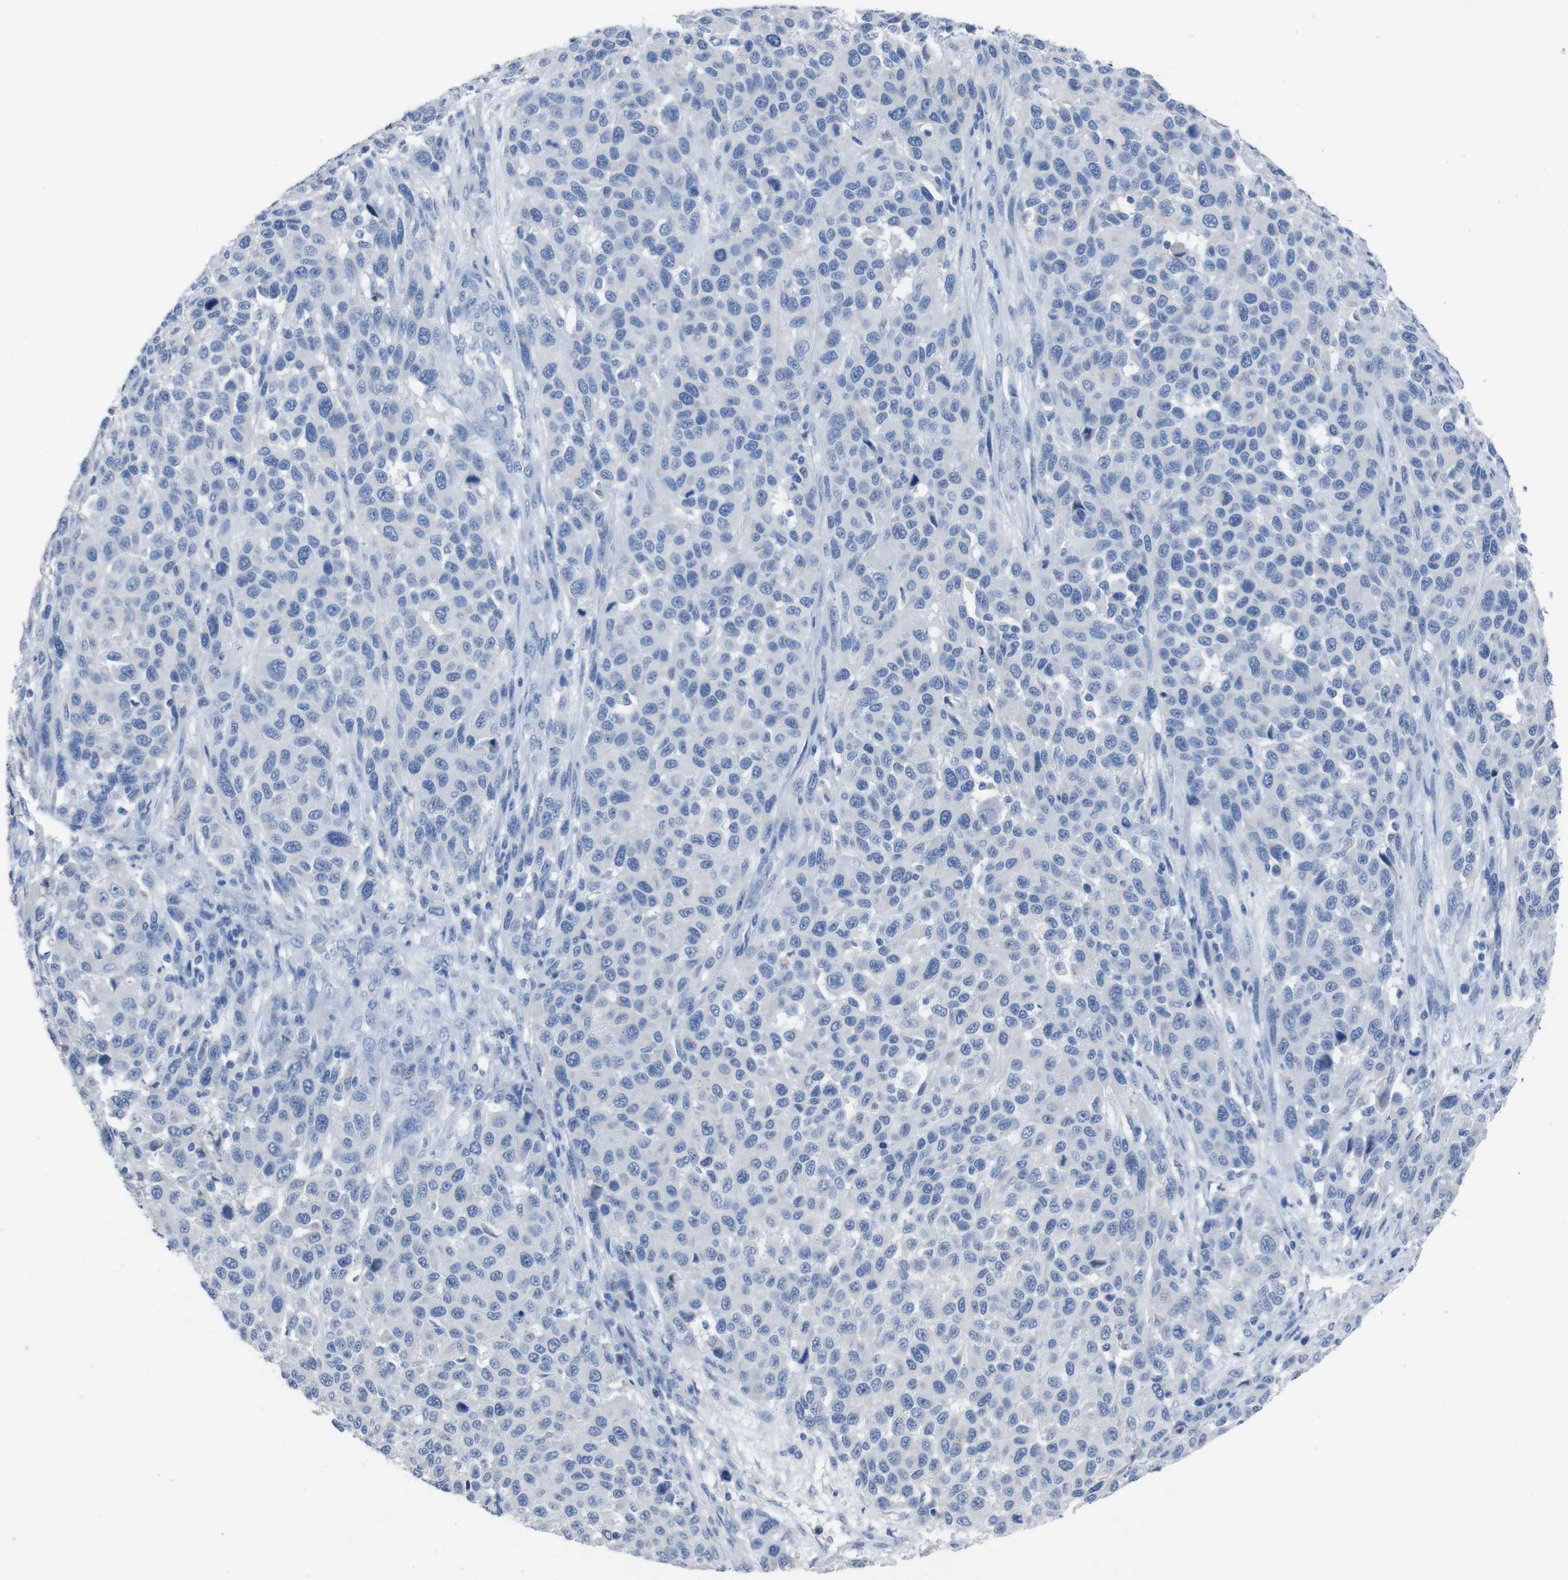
{"staining": {"intensity": "negative", "quantity": "none", "location": "none"}, "tissue": "melanoma", "cell_type": "Tumor cells", "image_type": "cancer", "snomed": [{"axis": "morphology", "description": "Malignant melanoma, Metastatic site"}, {"axis": "topography", "description": "Lymph node"}], "caption": "Tumor cells are negative for brown protein staining in melanoma. (Immunohistochemistry, brightfield microscopy, high magnification).", "gene": "GJB2", "patient": {"sex": "male", "age": 61}}